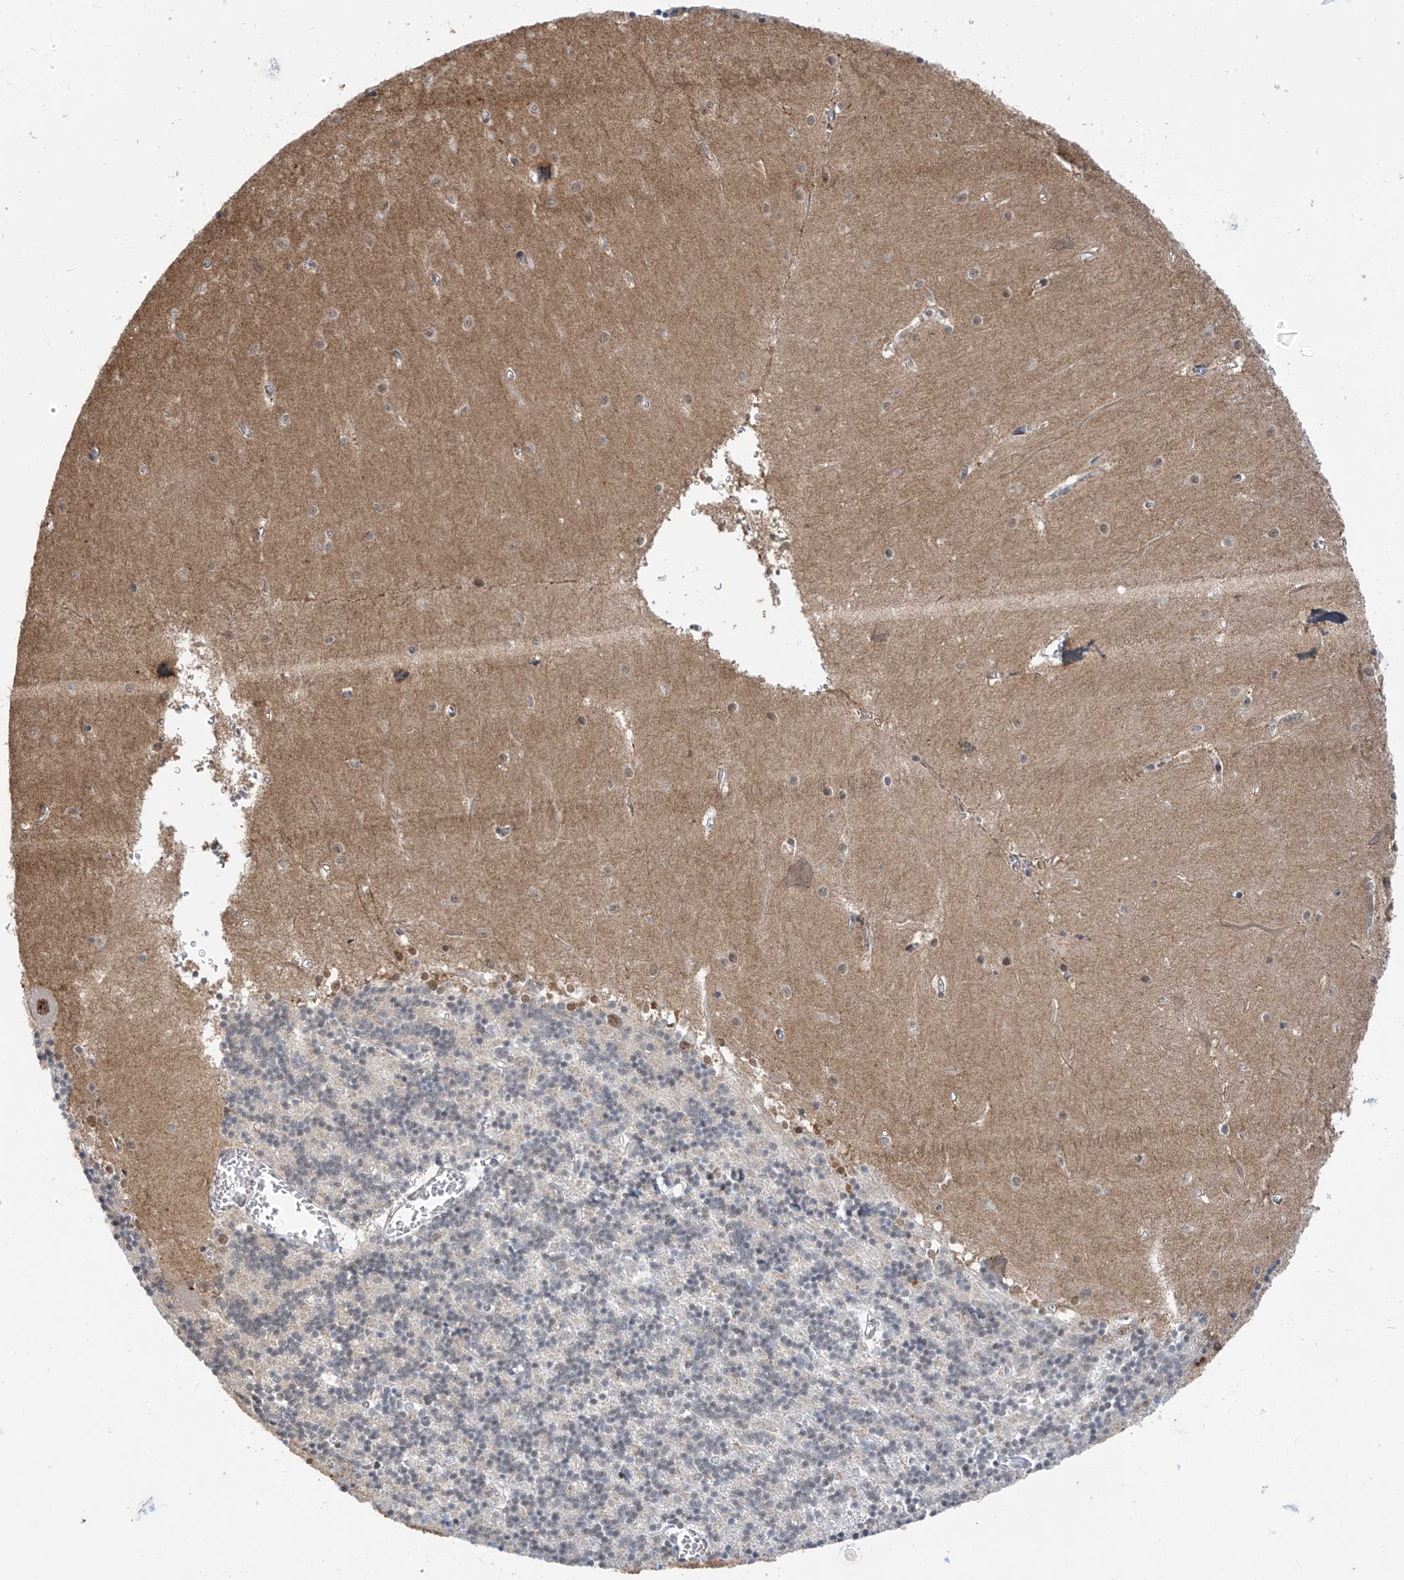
{"staining": {"intensity": "moderate", "quantity": "25%-75%", "location": "nuclear"}, "tissue": "cerebellum", "cell_type": "Cells in granular layer", "image_type": "normal", "snomed": [{"axis": "morphology", "description": "Normal tissue, NOS"}, {"axis": "topography", "description": "Cerebellum"}], "caption": "A medium amount of moderate nuclear expression is seen in about 25%-75% of cells in granular layer in normal cerebellum.", "gene": "MCM9", "patient": {"sex": "male", "age": 37}}